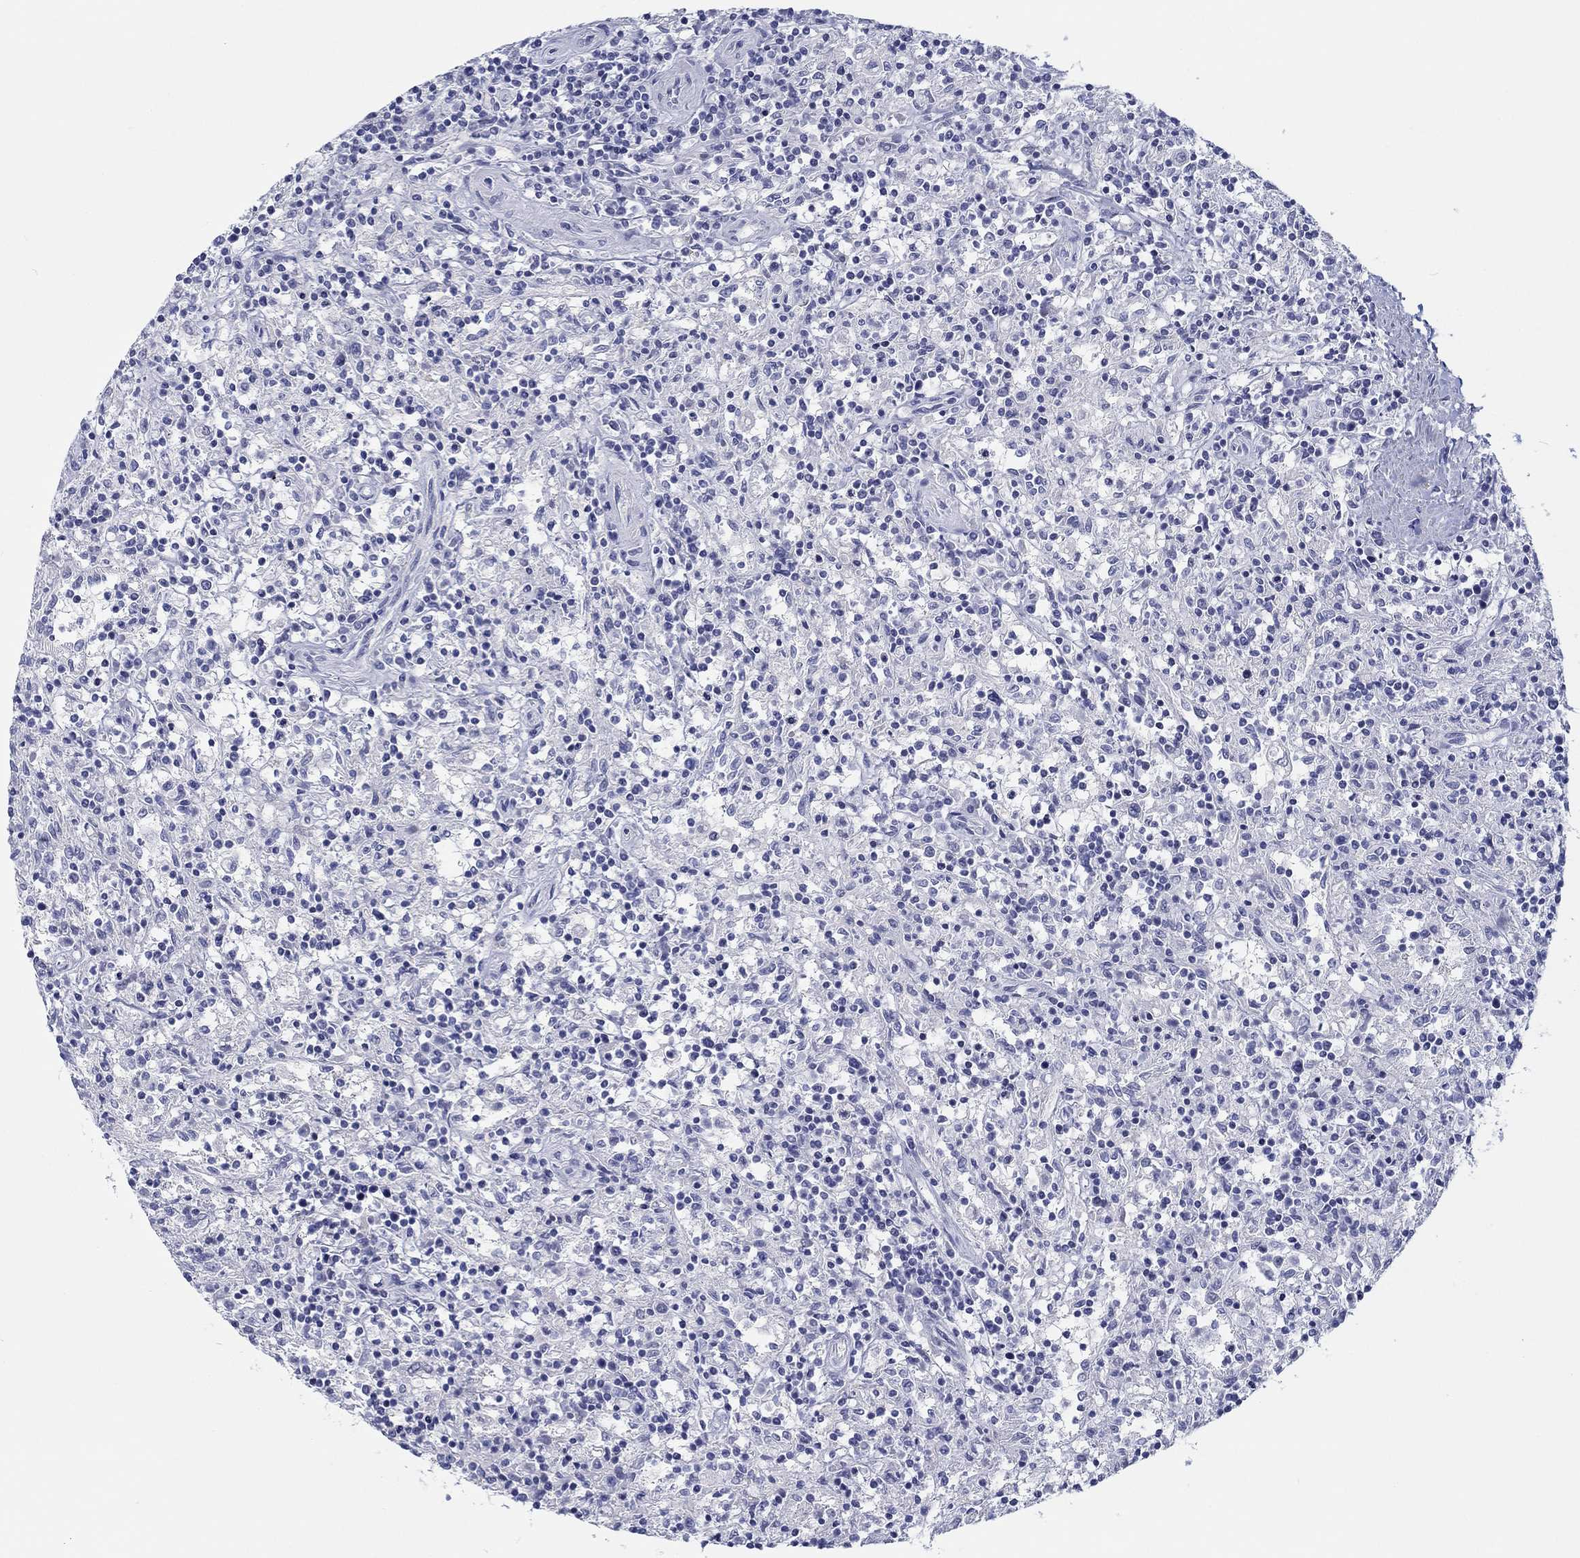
{"staining": {"intensity": "negative", "quantity": "none", "location": "none"}, "tissue": "lymphoma", "cell_type": "Tumor cells", "image_type": "cancer", "snomed": [{"axis": "morphology", "description": "Malignant lymphoma, non-Hodgkin's type, Low grade"}, {"axis": "topography", "description": "Spleen"}], "caption": "An immunohistochemistry (IHC) micrograph of lymphoma is shown. There is no staining in tumor cells of lymphoma.", "gene": "H1-1", "patient": {"sex": "male", "age": 62}}